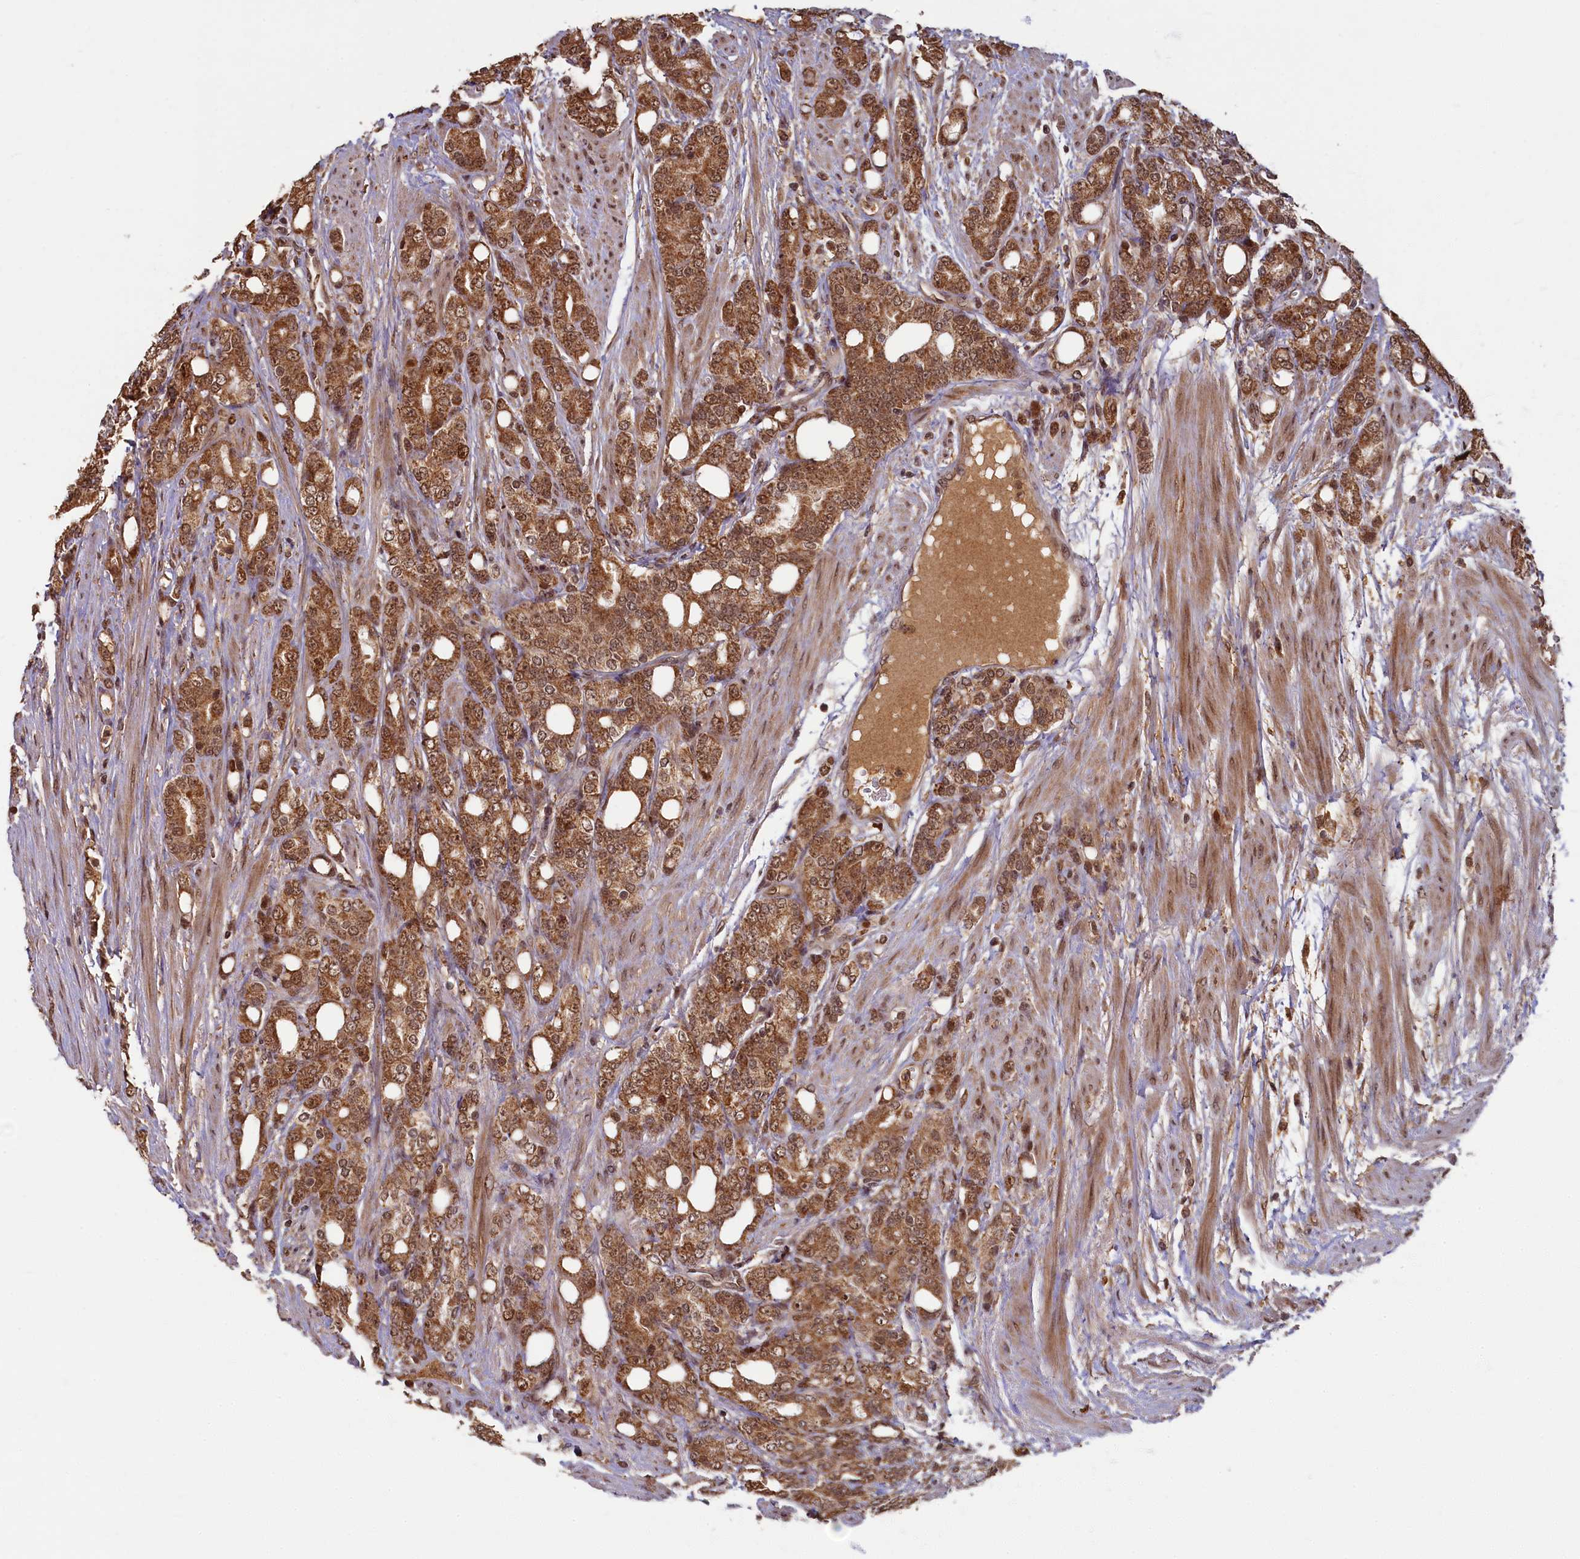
{"staining": {"intensity": "strong", "quantity": ">75%", "location": "cytoplasmic/membranous,nuclear"}, "tissue": "prostate cancer", "cell_type": "Tumor cells", "image_type": "cancer", "snomed": [{"axis": "morphology", "description": "Adenocarcinoma, High grade"}, {"axis": "topography", "description": "Prostate"}], "caption": "Strong cytoplasmic/membranous and nuclear protein positivity is seen in approximately >75% of tumor cells in prostate adenocarcinoma (high-grade). (DAB (3,3'-diaminobenzidine) IHC, brown staining for protein, blue staining for nuclei).", "gene": "BRCA1", "patient": {"sex": "male", "age": 62}}